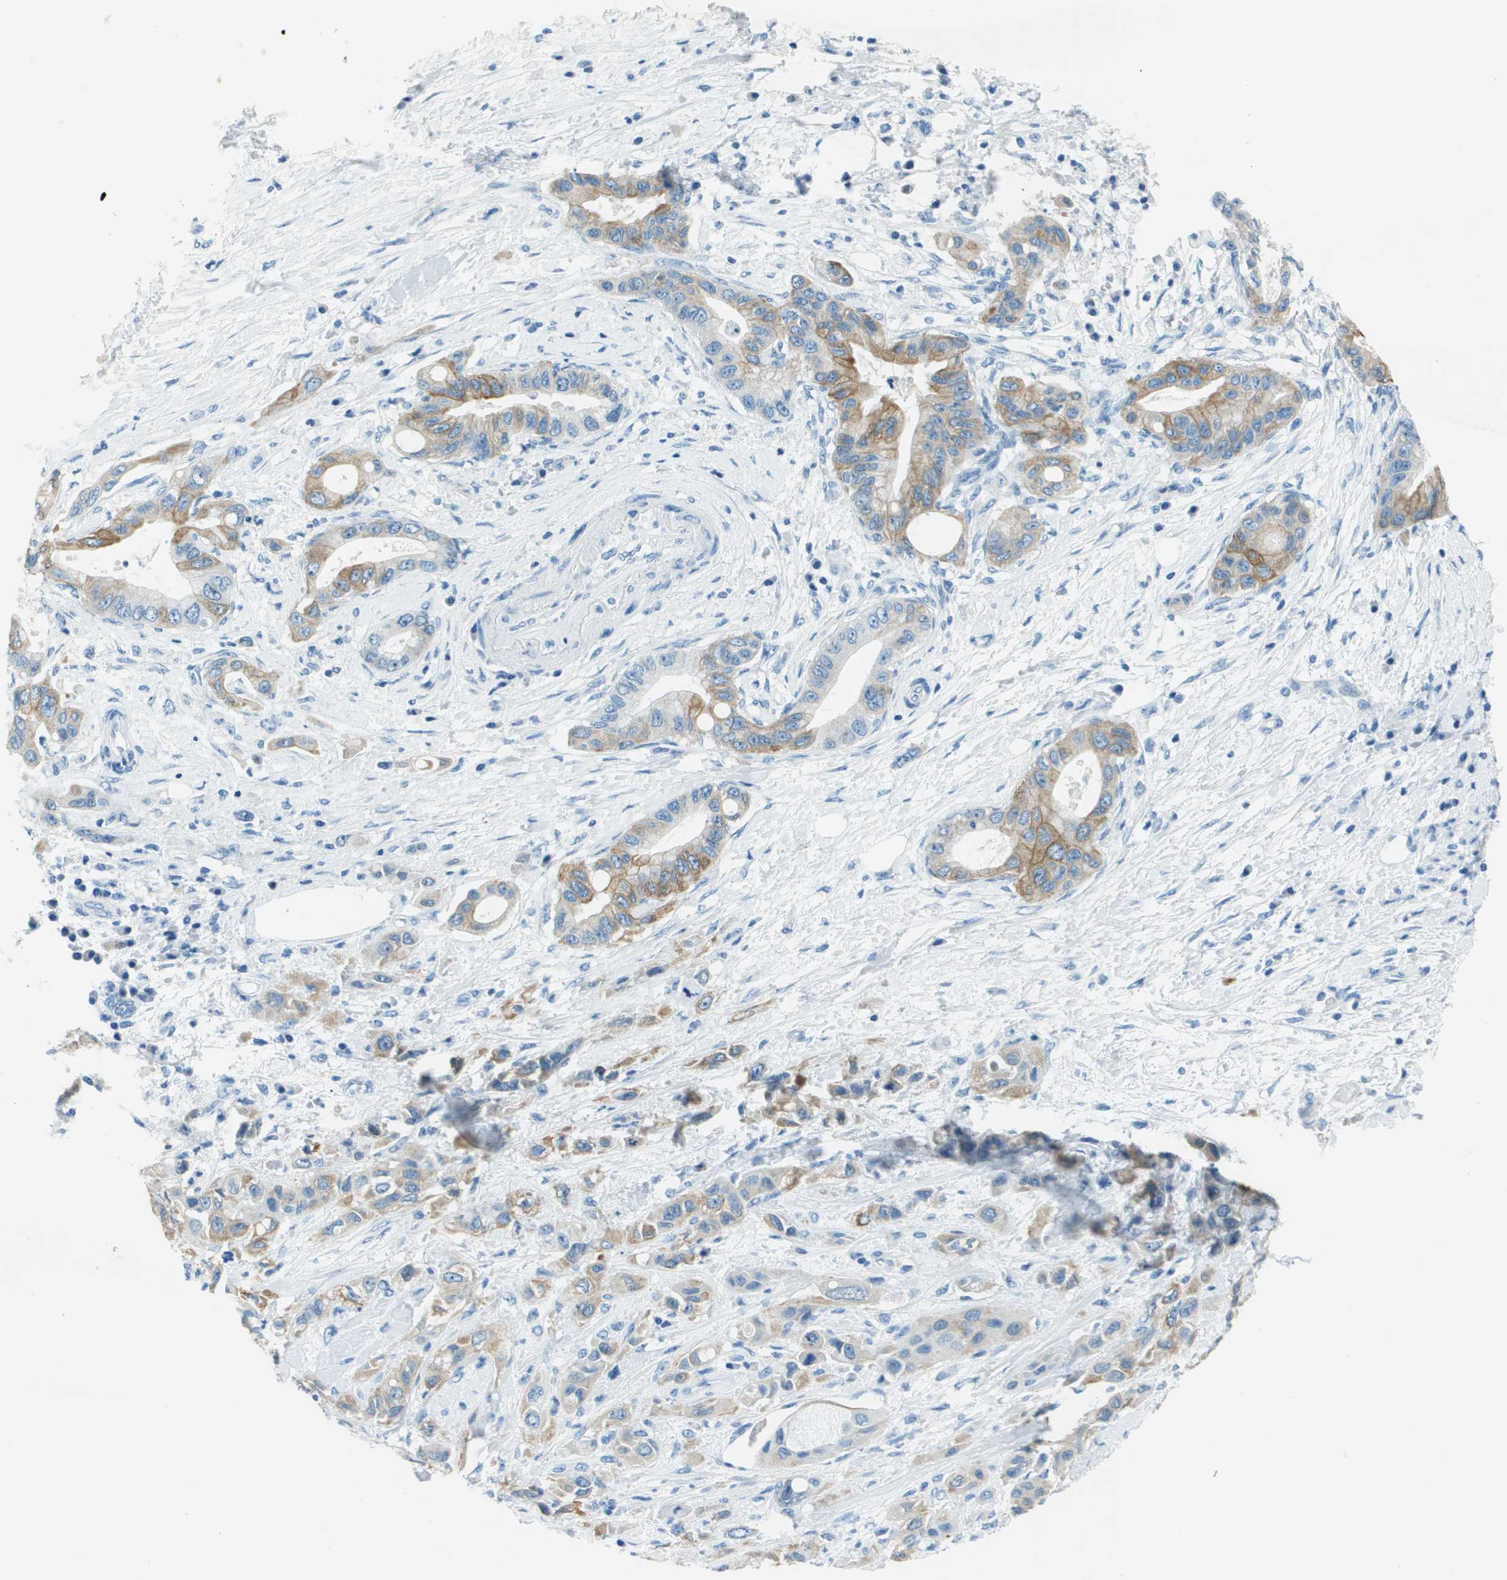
{"staining": {"intensity": "moderate", "quantity": "25%-75%", "location": "cytoplasmic/membranous"}, "tissue": "pancreatic cancer", "cell_type": "Tumor cells", "image_type": "cancer", "snomed": [{"axis": "morphology", "description": "Adenocarcinoma, NOS"}, {"axis": "topography", "description": "Pancreas"}], "caption": "This photomicrograph displays immunohistochemistry (IHC) staining of human adenocarcinoma (pancreatic), with medium moderate cytoplasmic/membranous expression in about 25%-75% of tumor cells.", "gene": "SLC16A10", "patient": {"sex": "female", "age": 73}}